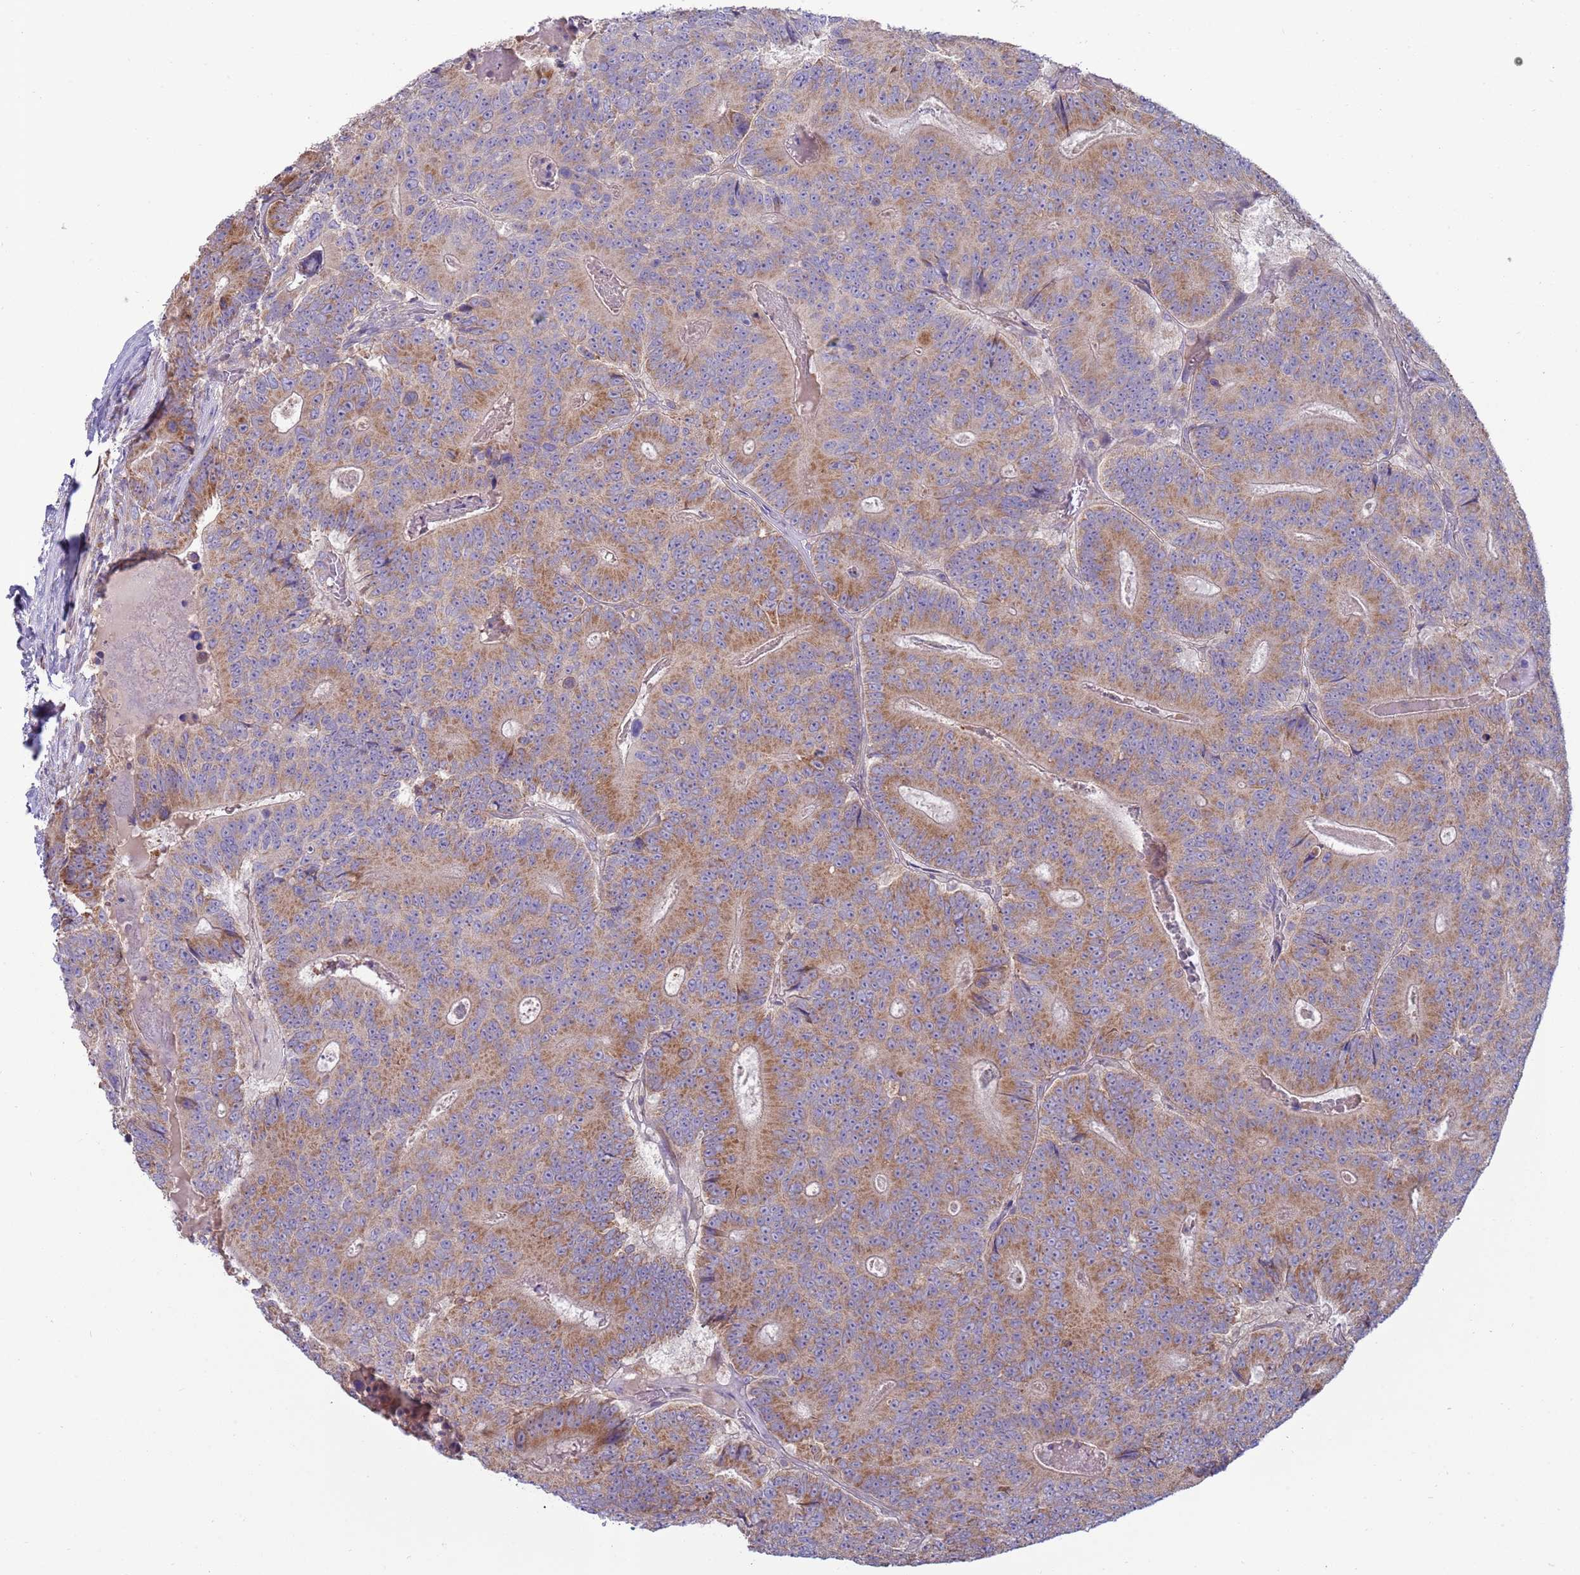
{"staining": {"intensity": "moderate", "quantity": ">75%", "location": "cytoplasmic/membranous"}, "tissue": "colorectal cancer", "cell_type": "Tumor cells", "image_type": "cancer", "snomed": [{"axis": "morphology", "description": "Adenocarcinoma, NOS"}, {"axis": "topography", "description": "Colon"}], "caption": "Protein analysis of colorectal cancer tissue displays moderate cytoplasmic/membranous positivity in about >75% of tumor cells.", "gene": "UQCRQ", "patient": {"sex": "male", "age": 83}}